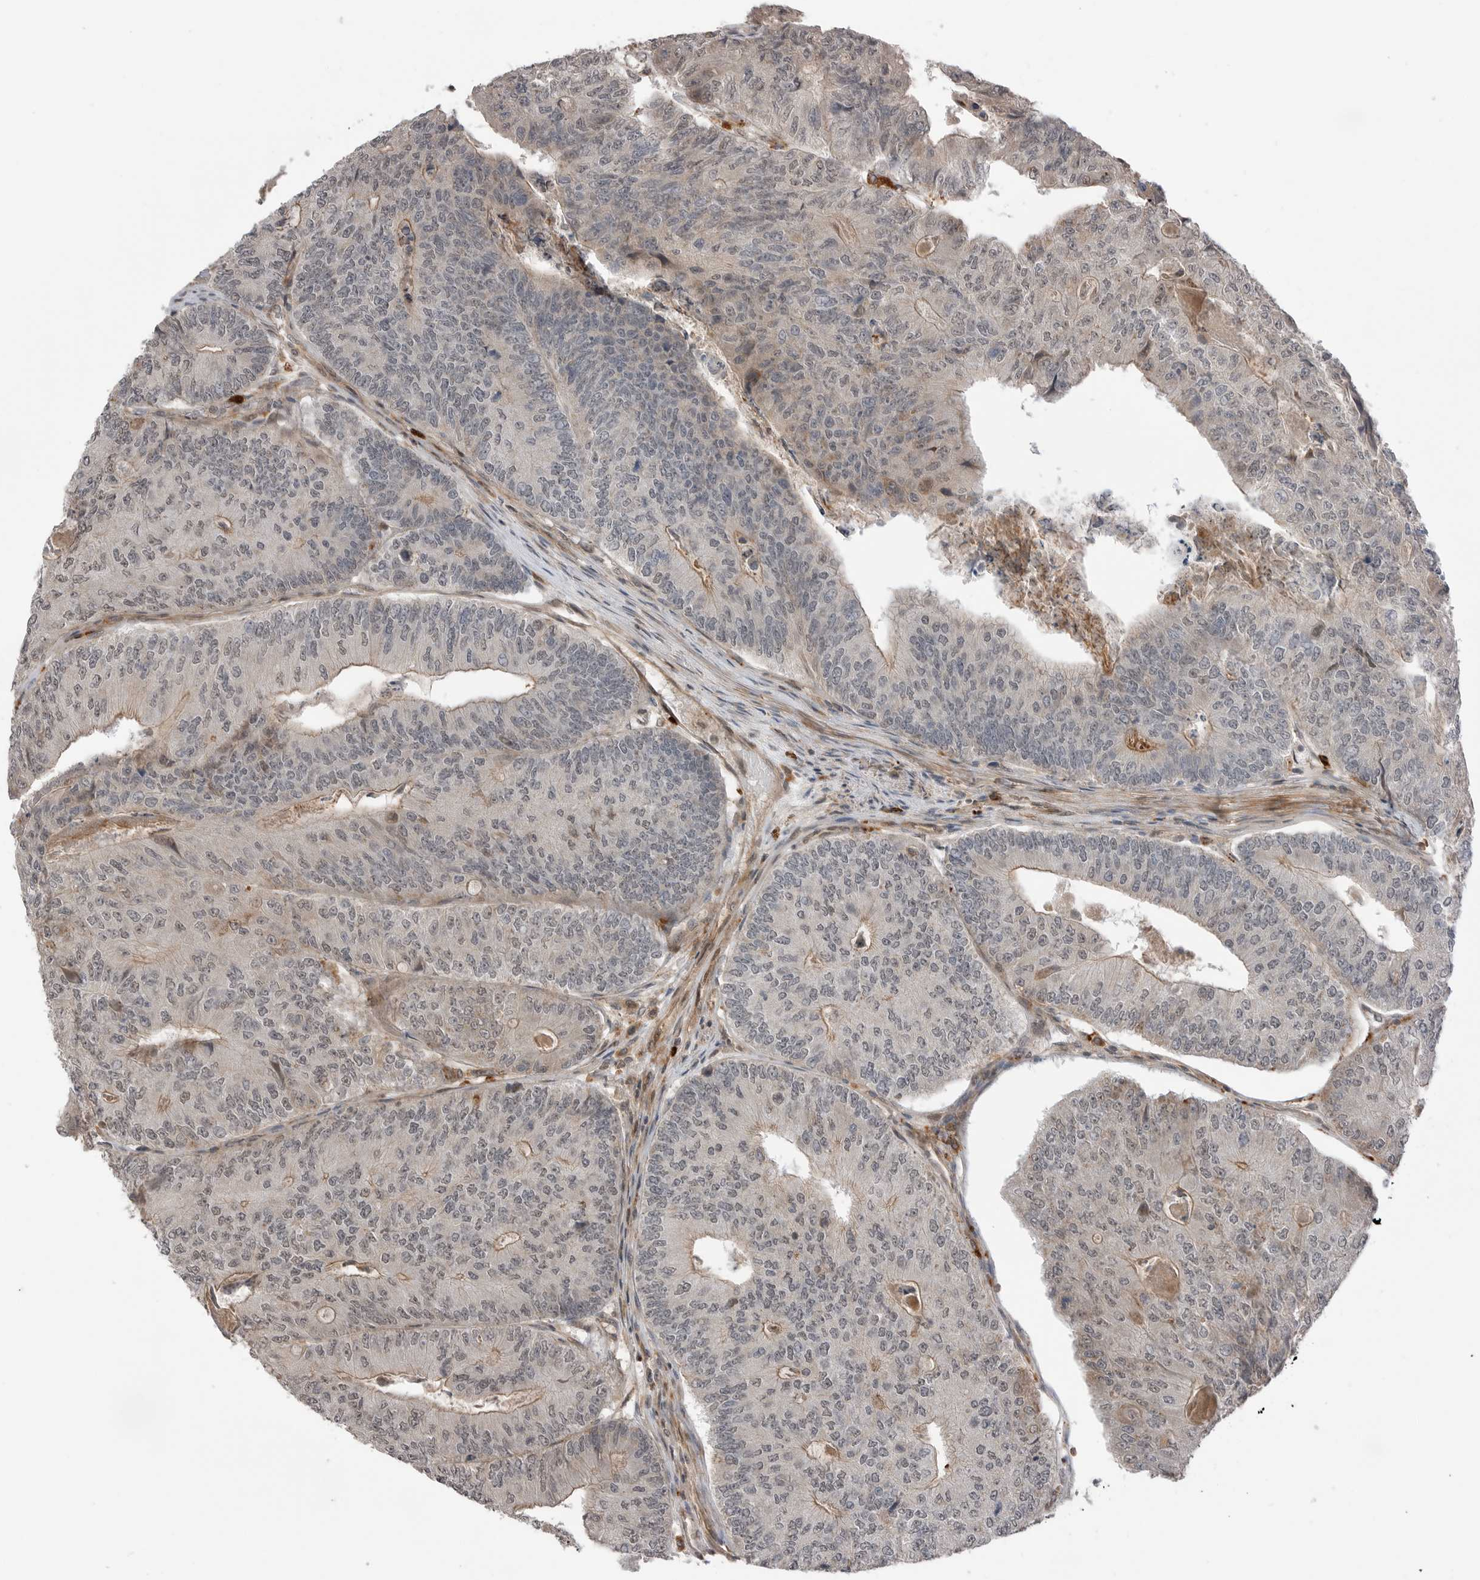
{"staining": {"intensity": "weak", "quantity": "<25%", "location": "cytoplasmic/membranous"}, "tissue": "colorectal cancer", "cell_type": "Tumor cells", "image_type": "cancer", "snomed": [{"axis": "morphology", "description": "Adenocarcinoma, NOS"}, {"axis": "topography", "description": "Colon"}], "caption": "Protein analysis of adenocarcinoma (colorectal) shows no significant expression in tumor cells.", "gene": "PEAK1", "patient": {"sex": "female", "age": 67}}